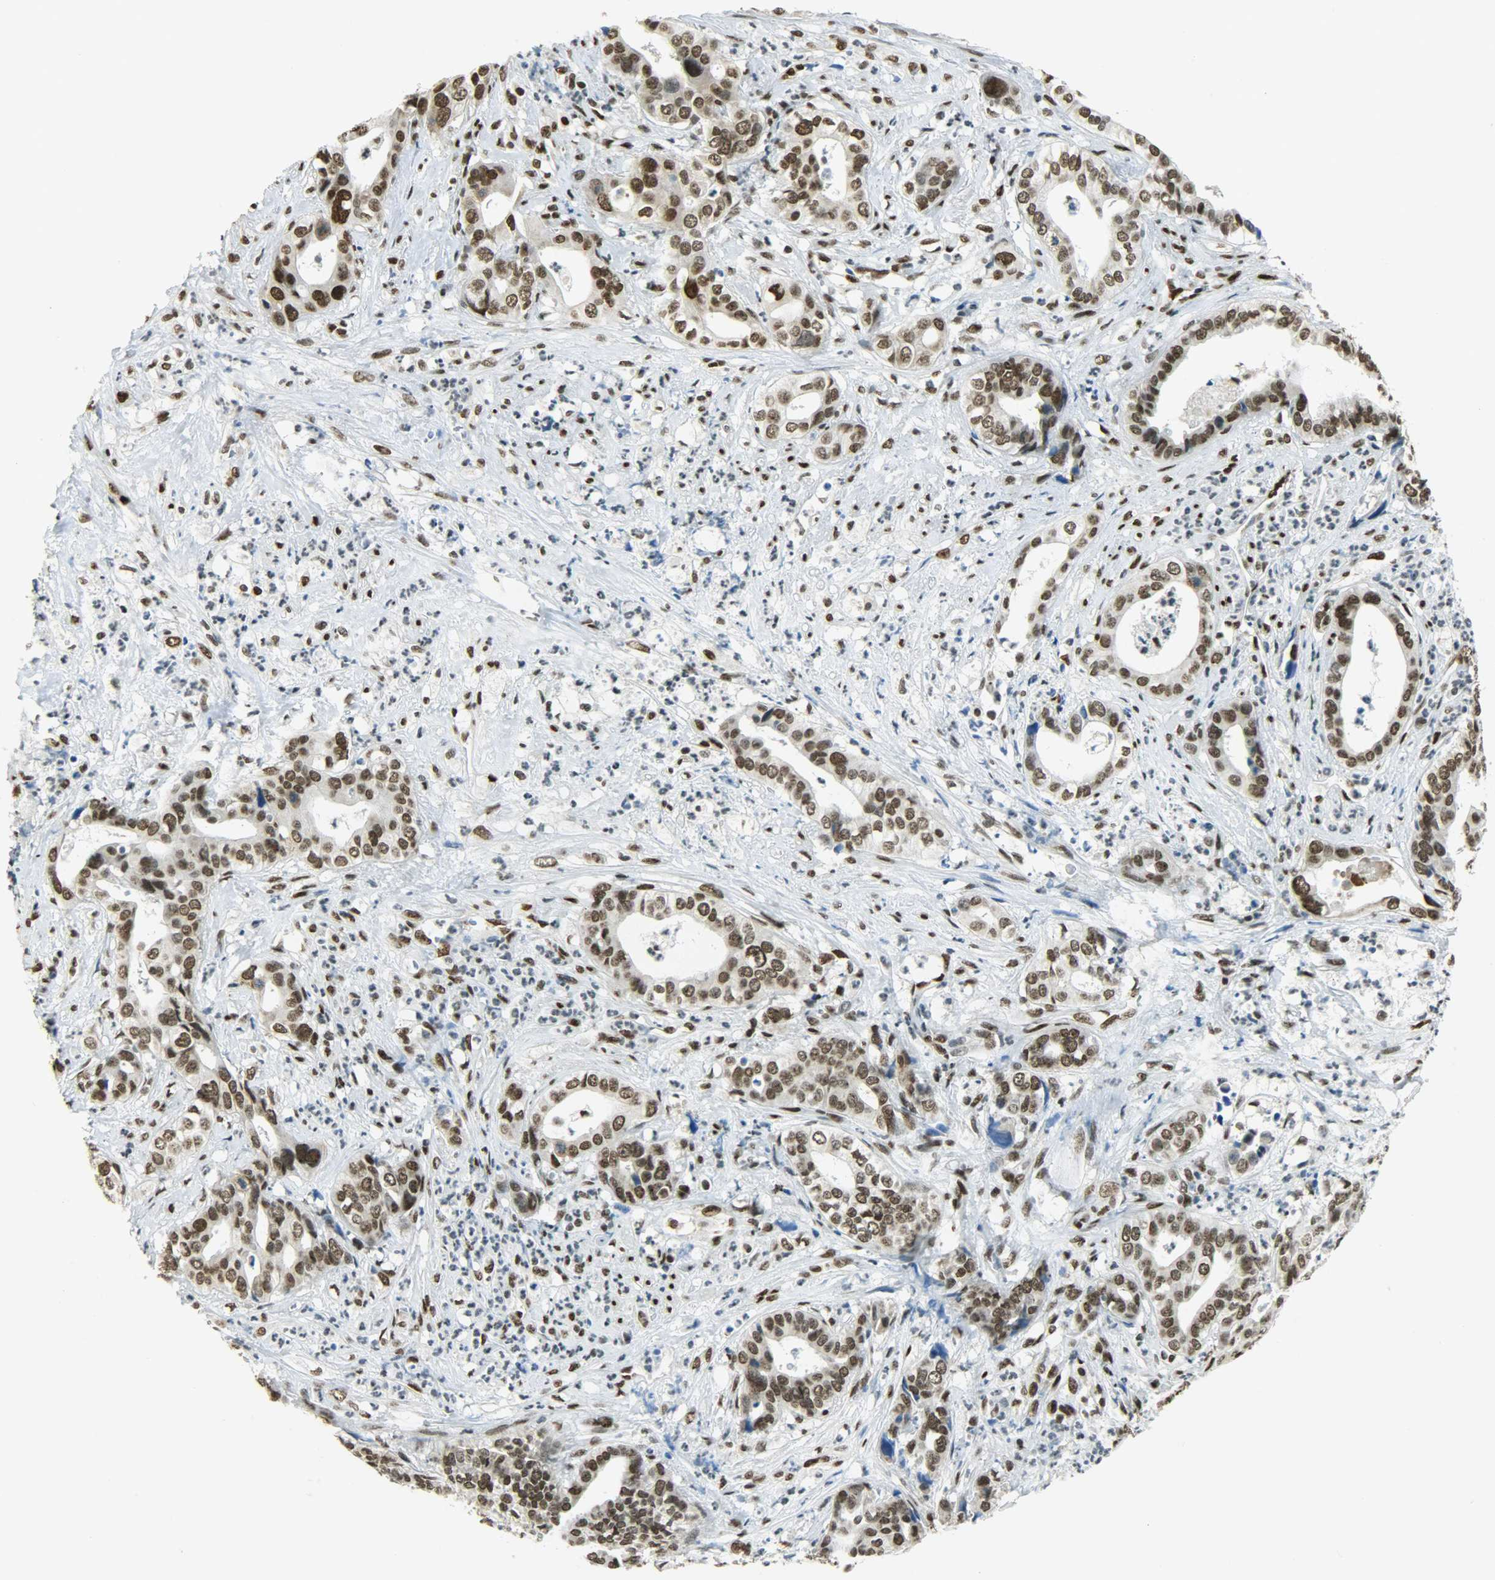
{"staining": {"intensity": "strong", "quantity": ">75%", "location": "nuclear"}, "tissue": "liver cancer", "cell_type": "Tumor cells", "image_type": "cancer", "snomed": [{"axis": "morphology", "description": "Cholangiocarcinoma"}, {"axis": "topography", "description": "Liver"}], "caption": "Protein expression by immunohistochemistry exhibits strong nuclear staining in approximately >75% of tumor cells in cholangiocarcinoma (liver). The staining is performed using DAB brown chromogen to label protein expression. The nuclei are counter-stained blue using hematoxylin.", "gene": "MYEF2", "patient": {"sex": "female", "age": 61}}